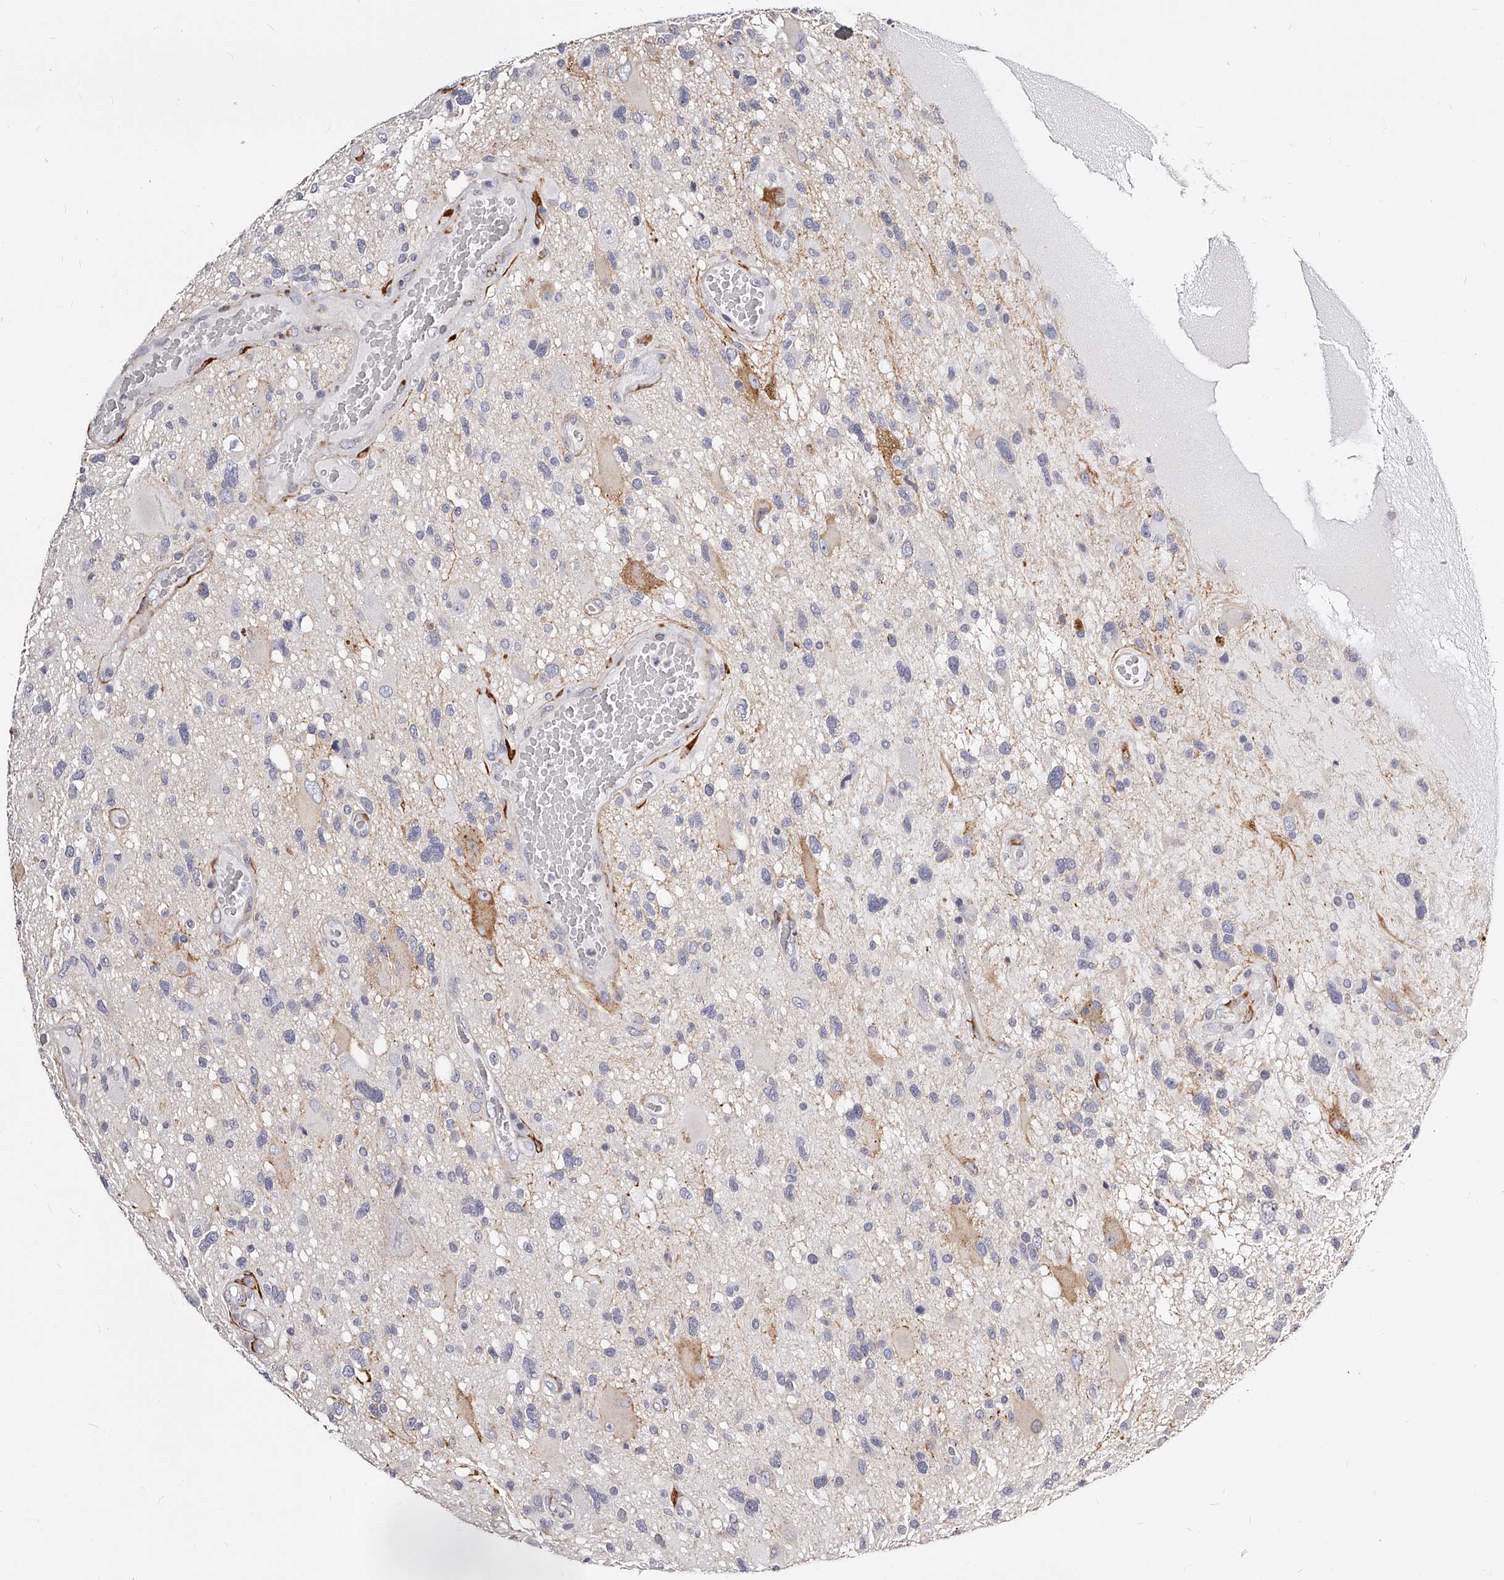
{"staining": {"intensity": "weak", "quantity": "<25%", "location": "cytoplasmic/membranous"}, "tissue": "glioma", "cell_type": "Tumor cells", "image_type": "cancer", "snomed": [{"axis": "morphology", "description": "Glioma, malignant, High grade"}, {"axis": "topography", "description": "Brain"}], "caption": "The histopathology image displays no significant positivity in tumor cells of malignant glioma (high-grade). (DAB (3,3'-diaminobenzidine) IHC visualized using brightfield microscopy, high magnification).", "gene": "CD82", "patient": {"sex": "male", "age": 33}}